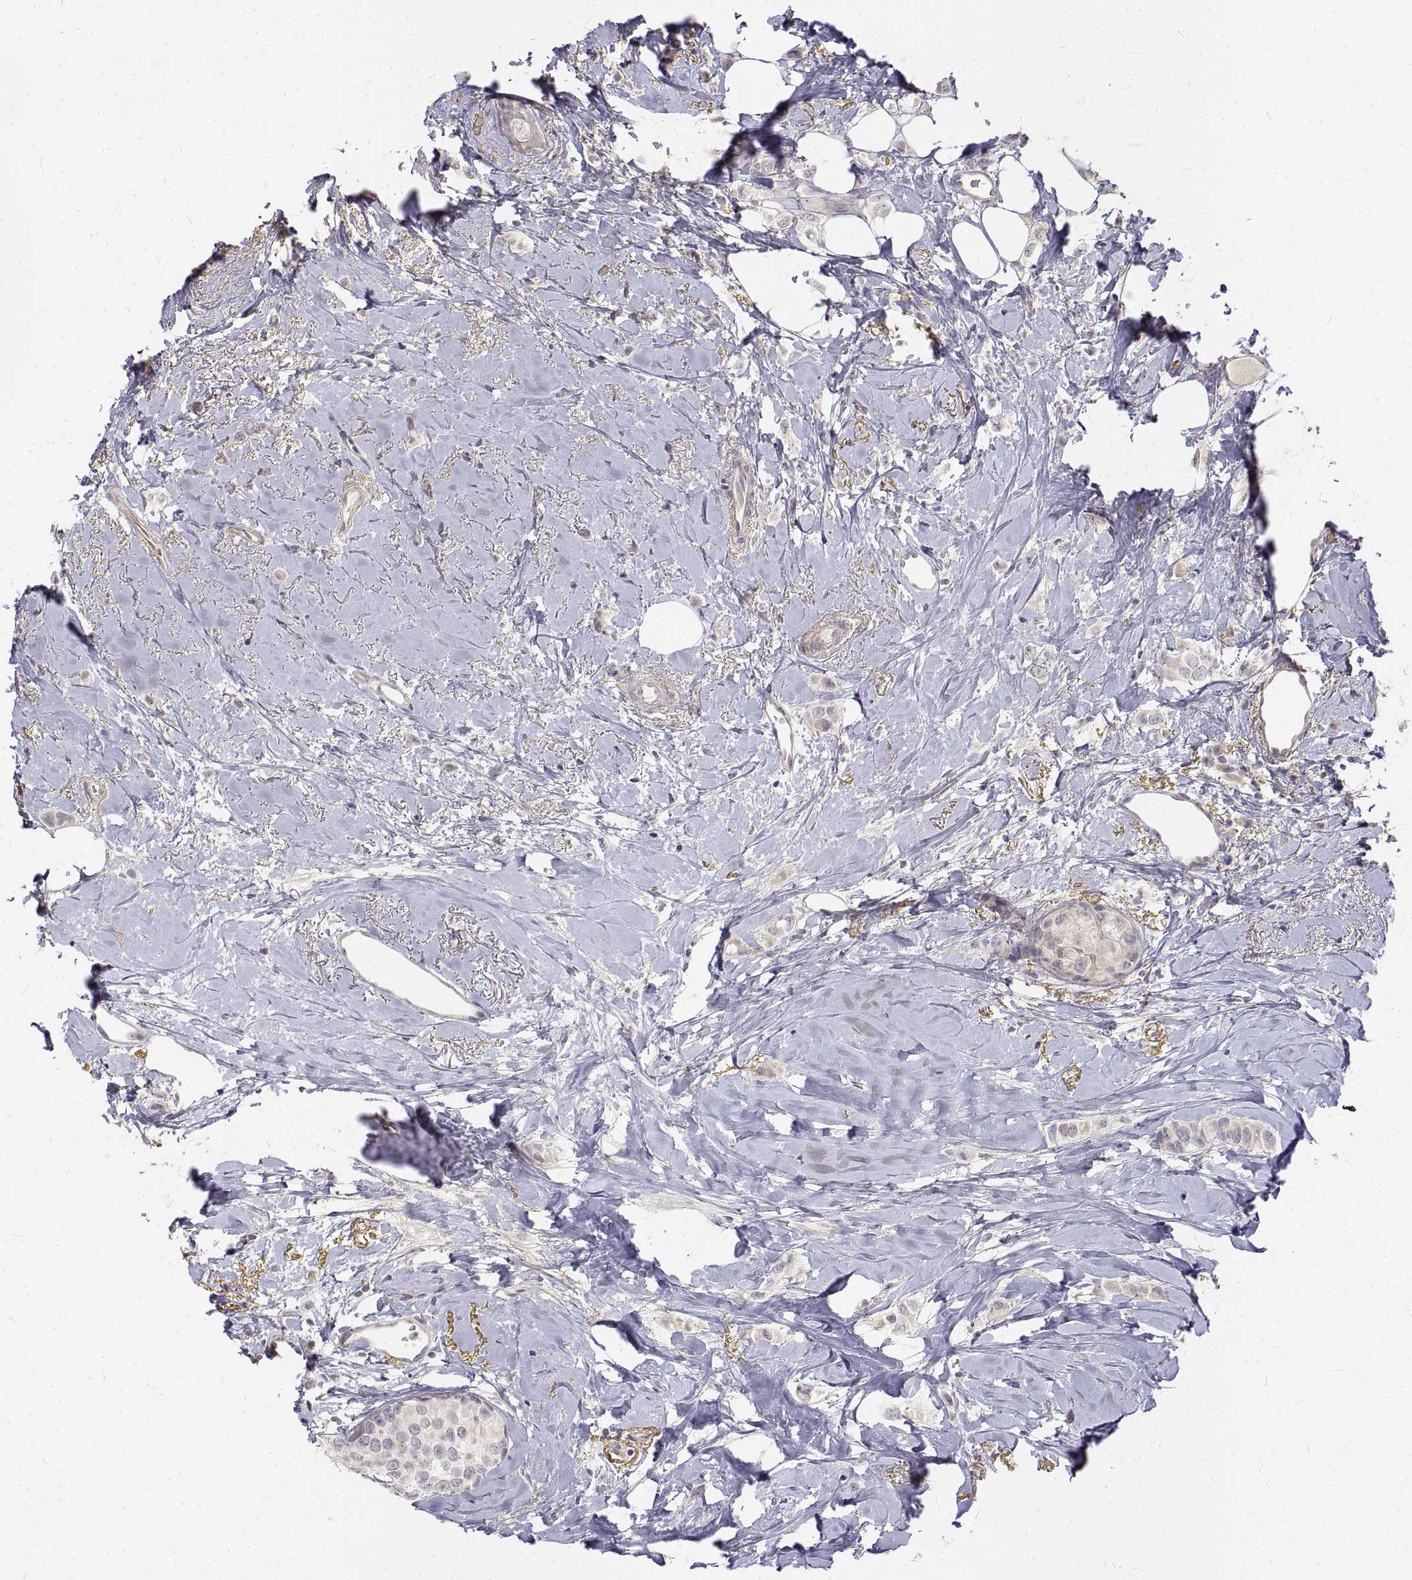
{"staining": {"intensity": "negative", "quantity": "none", "location": "none"}, "tissue": "breast cancer", "cell_type": "Tumor cells", "image_type": "cancer", "snomed": [{"axis": "morphology", "description": "Lobular carcinoma"}, {"axis": "topography", "description": "Breast"}], "caption": "Immunohistochemical staining of human breast lobular carcinoma exhibits no significant staining in tumor cells. (Brightfield microscopy of DAB immunohistochemistry at high magnification).", "gene": "ANO2", "patient": {"sex": "female", "age": 66}}